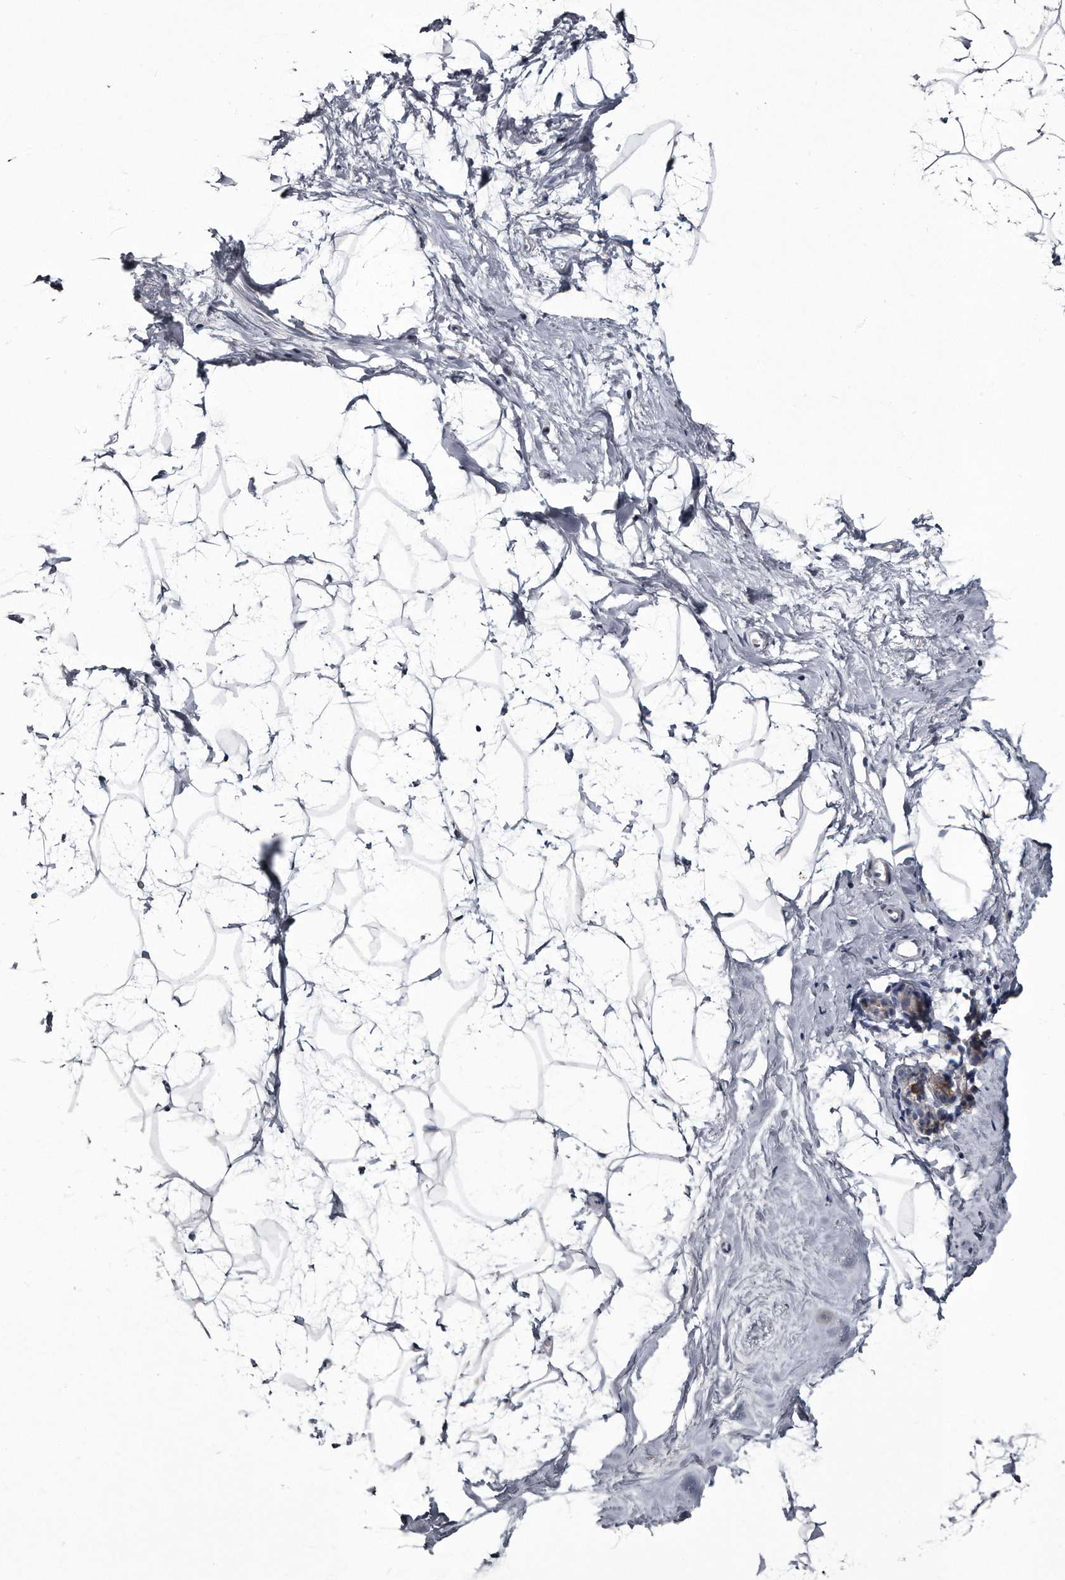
{"staining": {"intensity": "negative", "quantity": "none", "location": "none"}, "tissue": "breast", "cell_type": "Adipocytes", "image_type": "normal", "snomed": [{"axis": "morphology", "description": "Normal tissue, NOS"}, {"axis": "morphology", "description": "Lobular carcinoma"}, {"axis": "topography", "description": "Breast"}], "caption": "Immunohistochemistry (IHC) of benign breast reveals no positivity in adipocytes. (Brightfield microscopy of DAB immunohistochemistry (IHC) at high magnification).", "gene": "GAPVD1", "patient": {"sex": "female", "age": 62}}